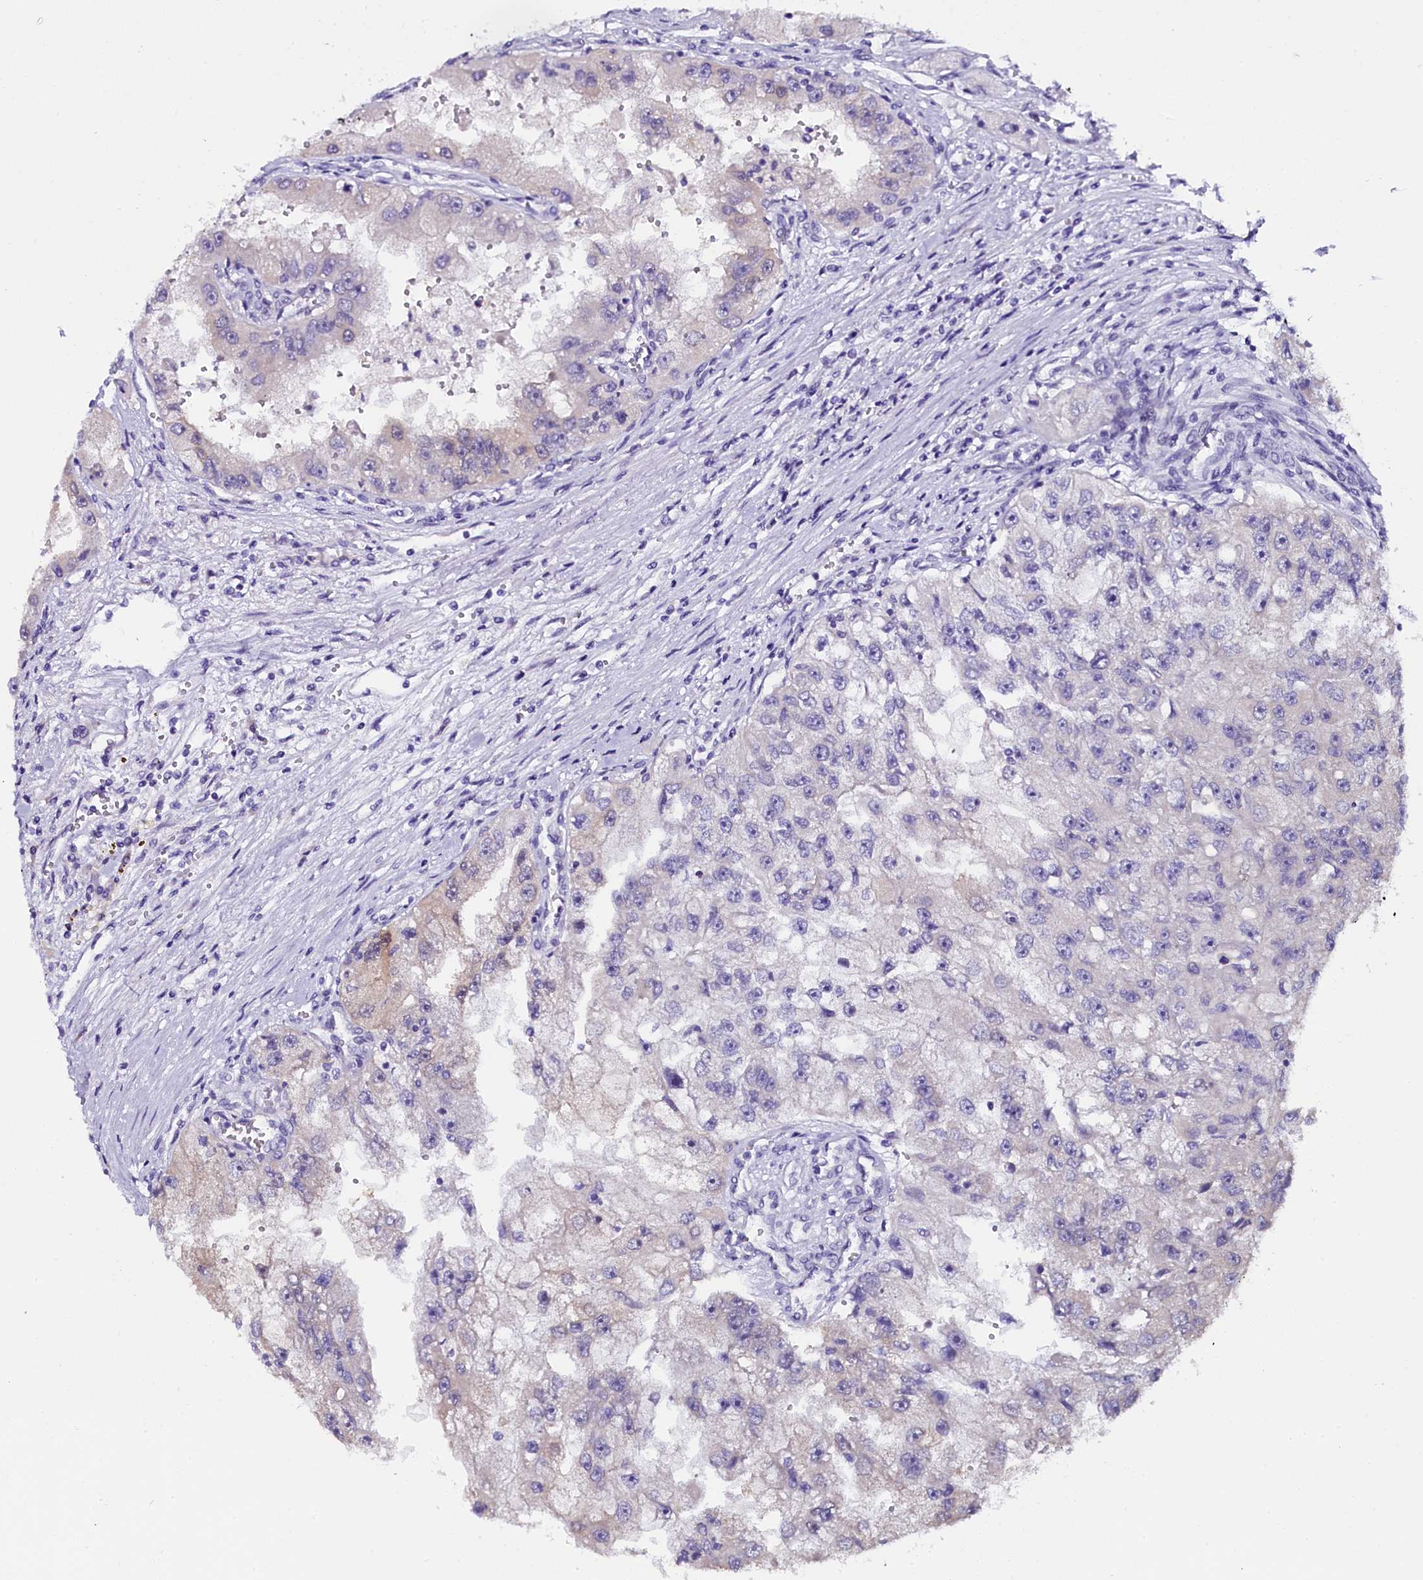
{"staining": {"intensity": "negative", "quantity": "none", "location": "none"}, "tissue": "renal cancer", "cell_type": "Tumor cells", "image_type": "cancer", "snomed": [{"axis": "morphology", "description": "Adenocarcinoma, NOS"}, {"axis": "topography", "description": "Kidney"}], "caption": "IHC micrograph of neoplastic tissue: renal cancer (adenocarcinoma) stained with DAB (3,3'-diaminobenzidine) displays no significant protein expression in tumor cells. The staining was performed using DAB (3,3'-diaminobenzidine) to visualize the protein expression in brown, while the nuclei were stained in blue with hematoxylin (Magnification: 20x).", "gene": "OSGEP", "patient": {"sex": "male", "age": 63}}